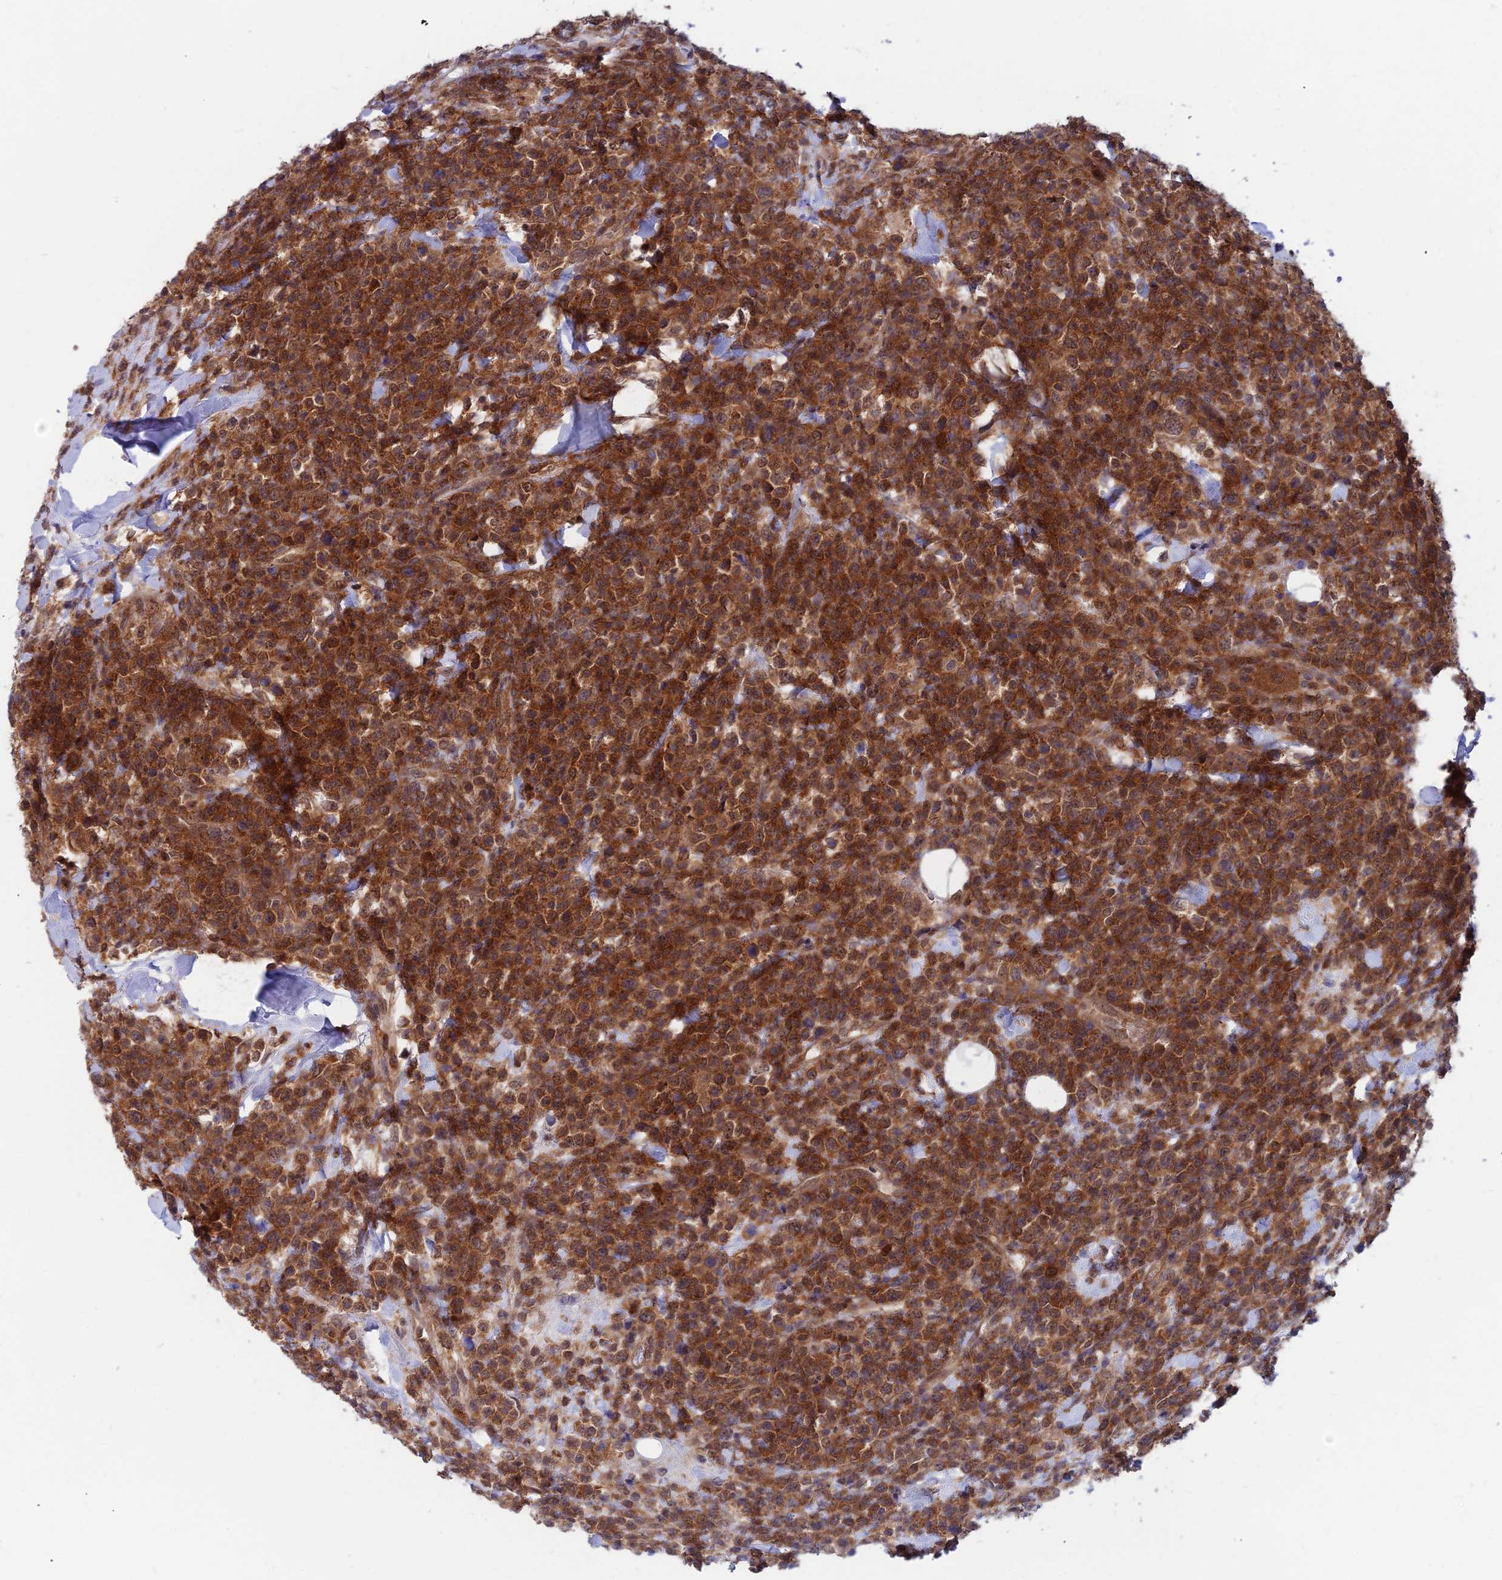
{"staining": {"intensity": "strong", "quantity": ">75%", "location": "cytoplasmic/membranous,nuclear"}, "tissue": "lymphoma", "cell_type": "Tumor cells", "image_type": "cancer", "snomed": [{"axis": "morphology", "description": "Malignant lymphoma, non-Hodgkin's type, High grade"}, {"axis": "topography", "description": "Colon"}], "caption": "IHC staining of lymphoma, which reveals high levels of strong cytoplasmic/membranous and nuclear staining in about >75% of tumor cells indicating strong cytoplasmic/membranous and nuclear protein staining. The staining was performed using DAB (3,3'-diaminobenzidine) (brown) for protein detection and nuclei were counterstained in hematoxylin (blue).", "gene": "IGBP1", "patient": {"sex": "female", "age": 53}}